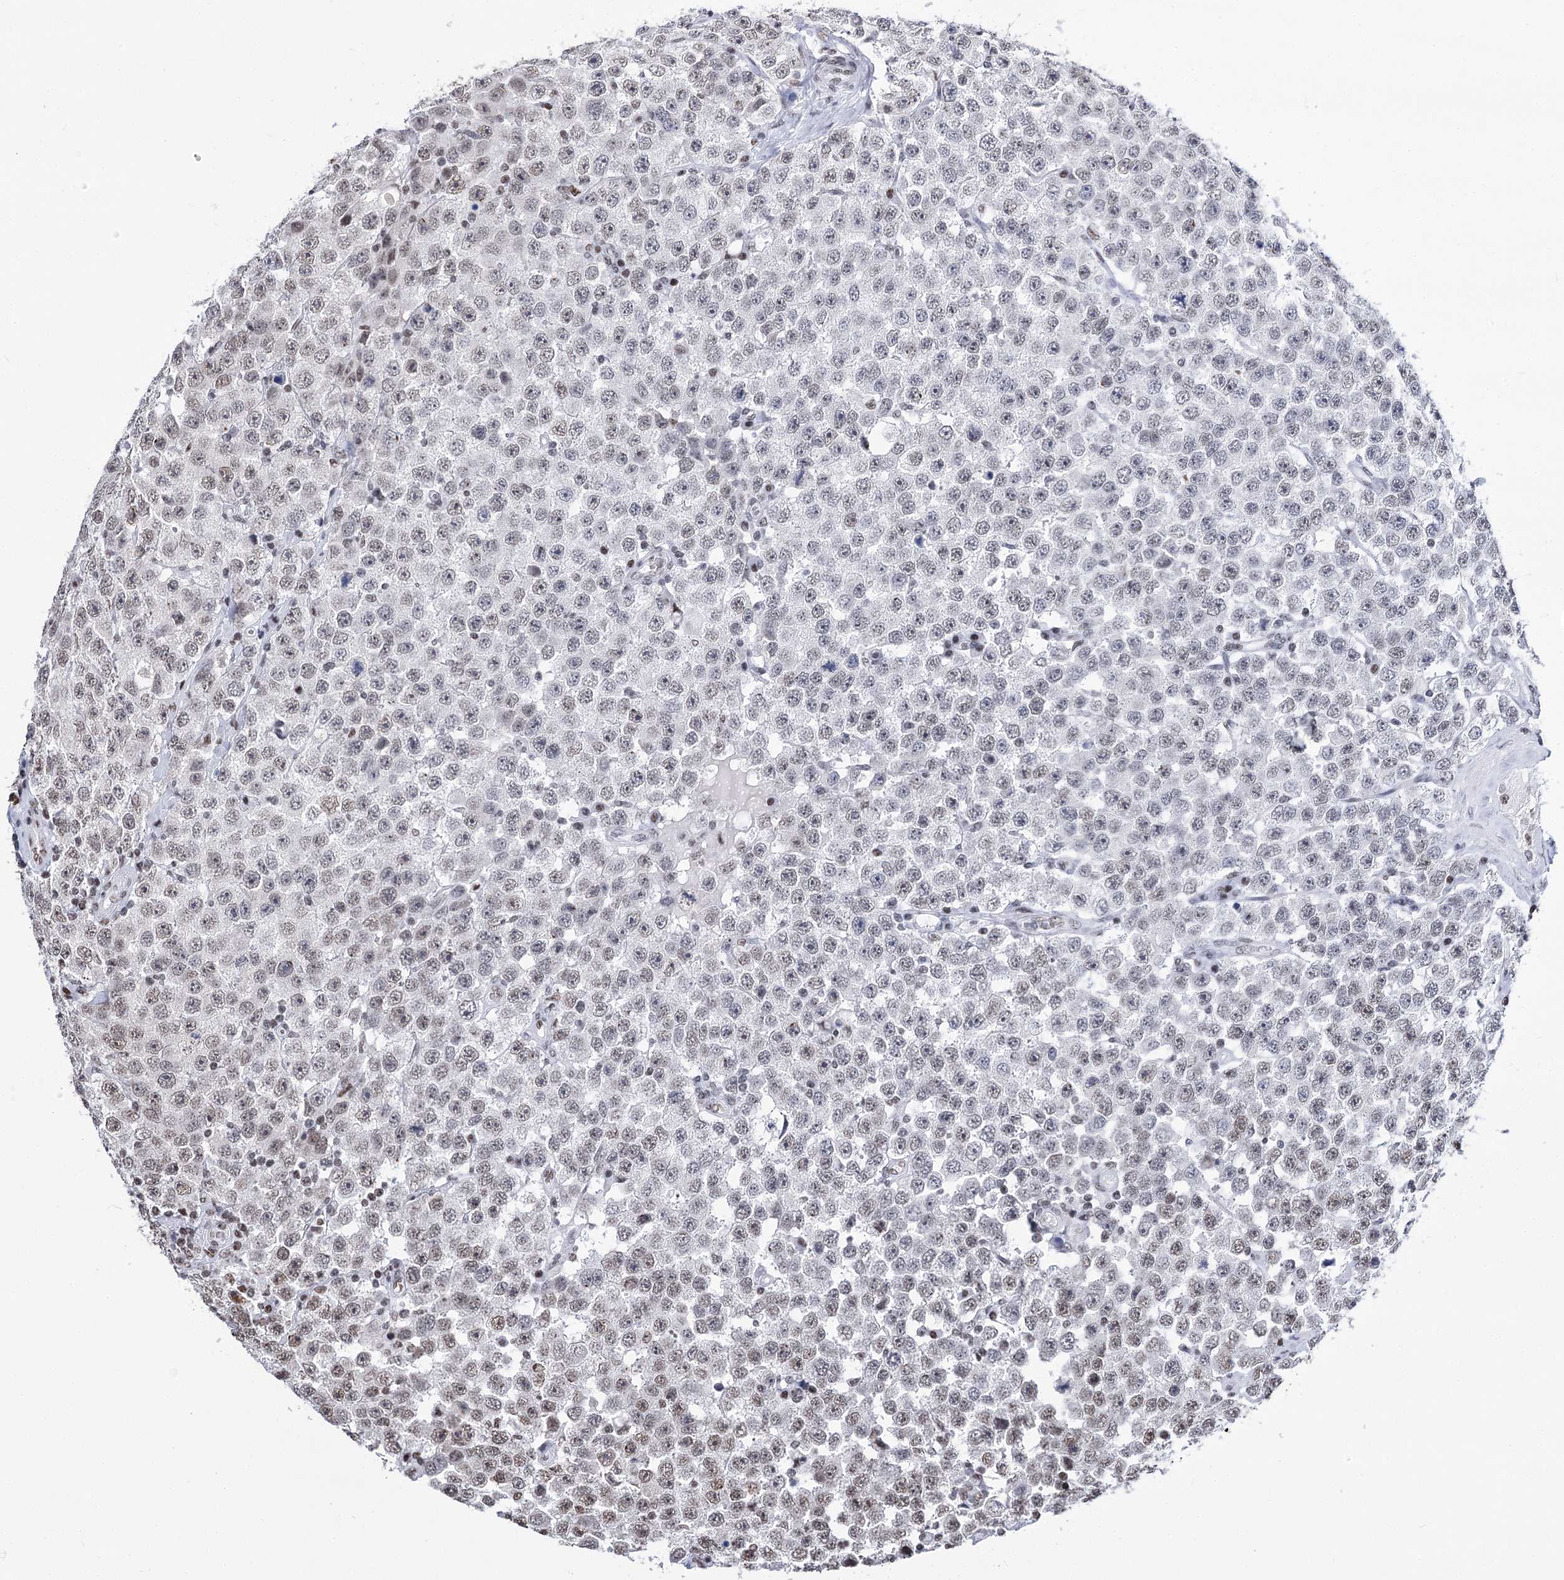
{"staining": {"intensity": "weak", "quantity": "<25%", "location": "nuclear"}, "tissue": "testis cancer", "cell_type": "Tumor cells", "image_type": "cancer", "snomed": [{"axis": "morphology", "description": "Seminoma, NOS"}, {"axis": "topography", "description": "Testis"}], "caption": "High magnification brightfield microscopy of testis cancer (seminoma) stained with DAB (brown) and counterstained with hematoxylin (blue): tumor cells show no significant positivity.", "gene": "POU4F3", "patient": {"sex": "male", "age": 28}}